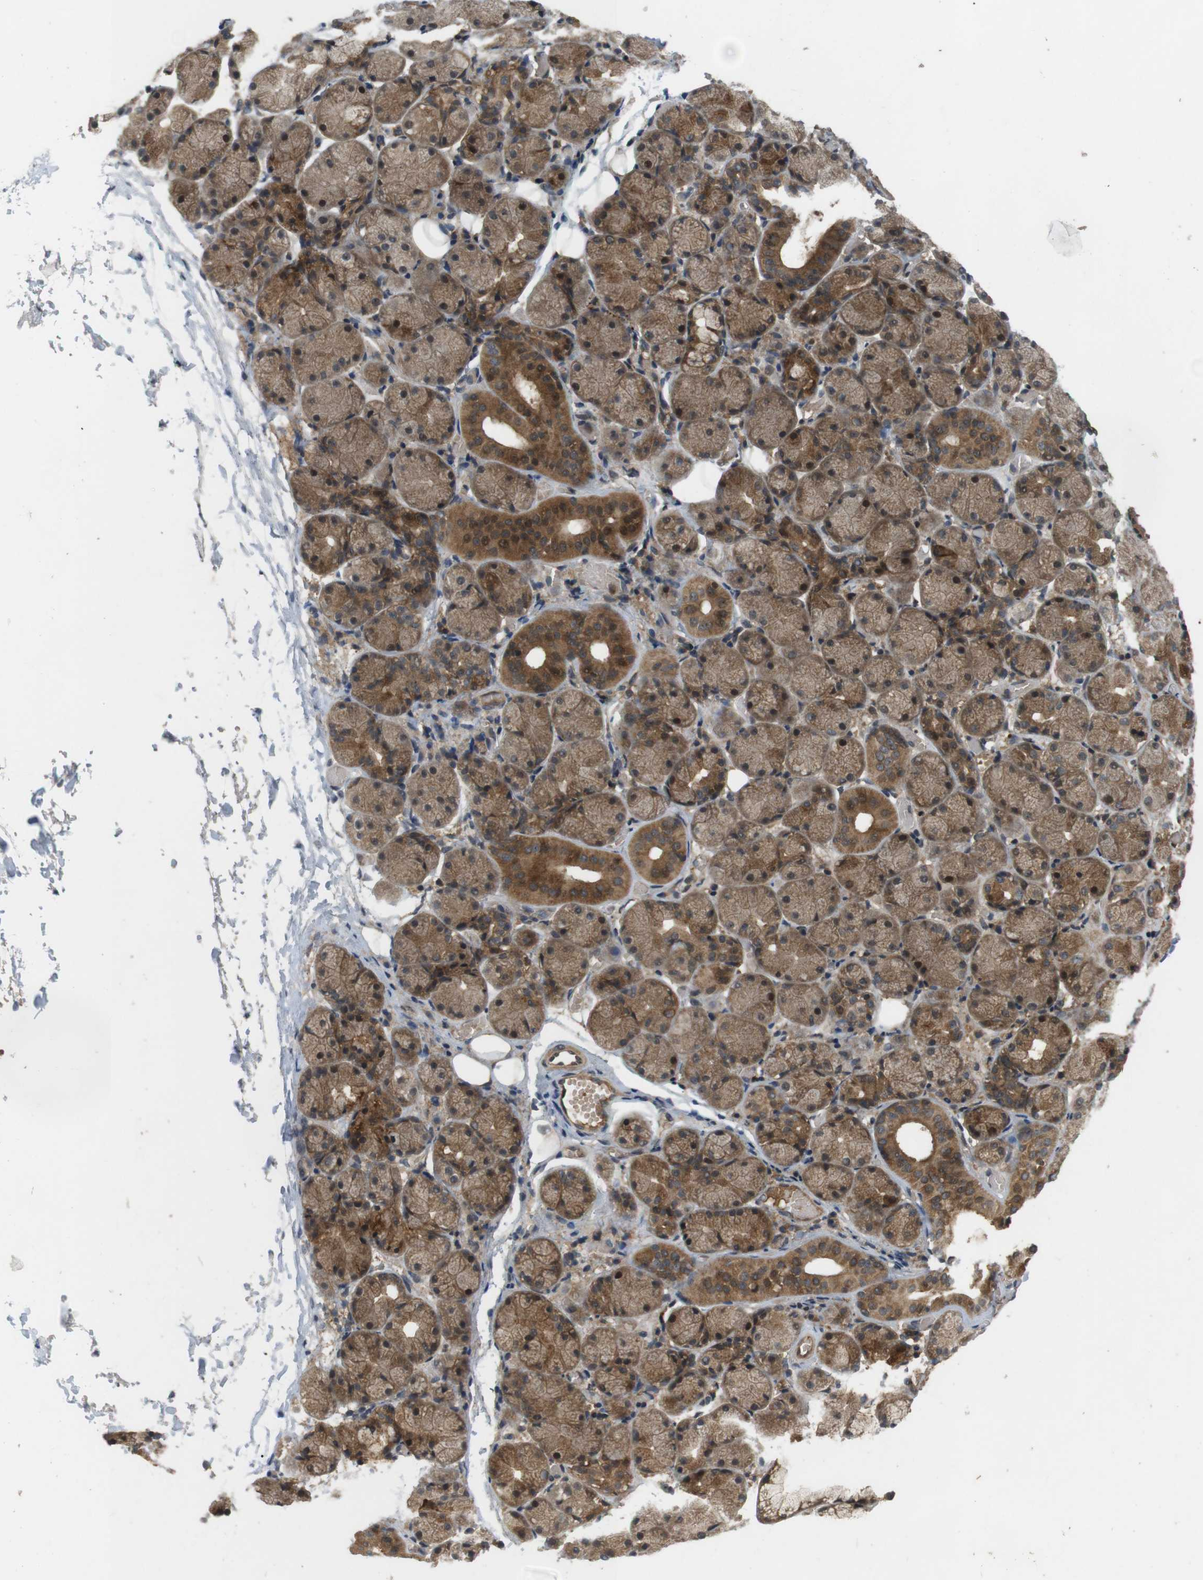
{"staining": {"intensity": "moderate", "quantity": ">75%", "location": "cytoplasmic/membranous,nuclear"}, "tissue": "salivary gland", "cell_type": "Glandular cells", "image_type": "normal", "snomed": [{"axis": "morphology", "description": "Normal tissue, NOS"}, {"axis": "topography", "description": "Salivary gland"}], "caption": "Glandular cells demonstrate medium levels of moderate cytoplasmic/membranous,nuclear staining in about >75% of cells in normal human salivary gland. (DAB IHC with brightfield microscopy, high magnification).", "gene": "NFKBIE", "patient": {"sex": "female", "age": 24}}